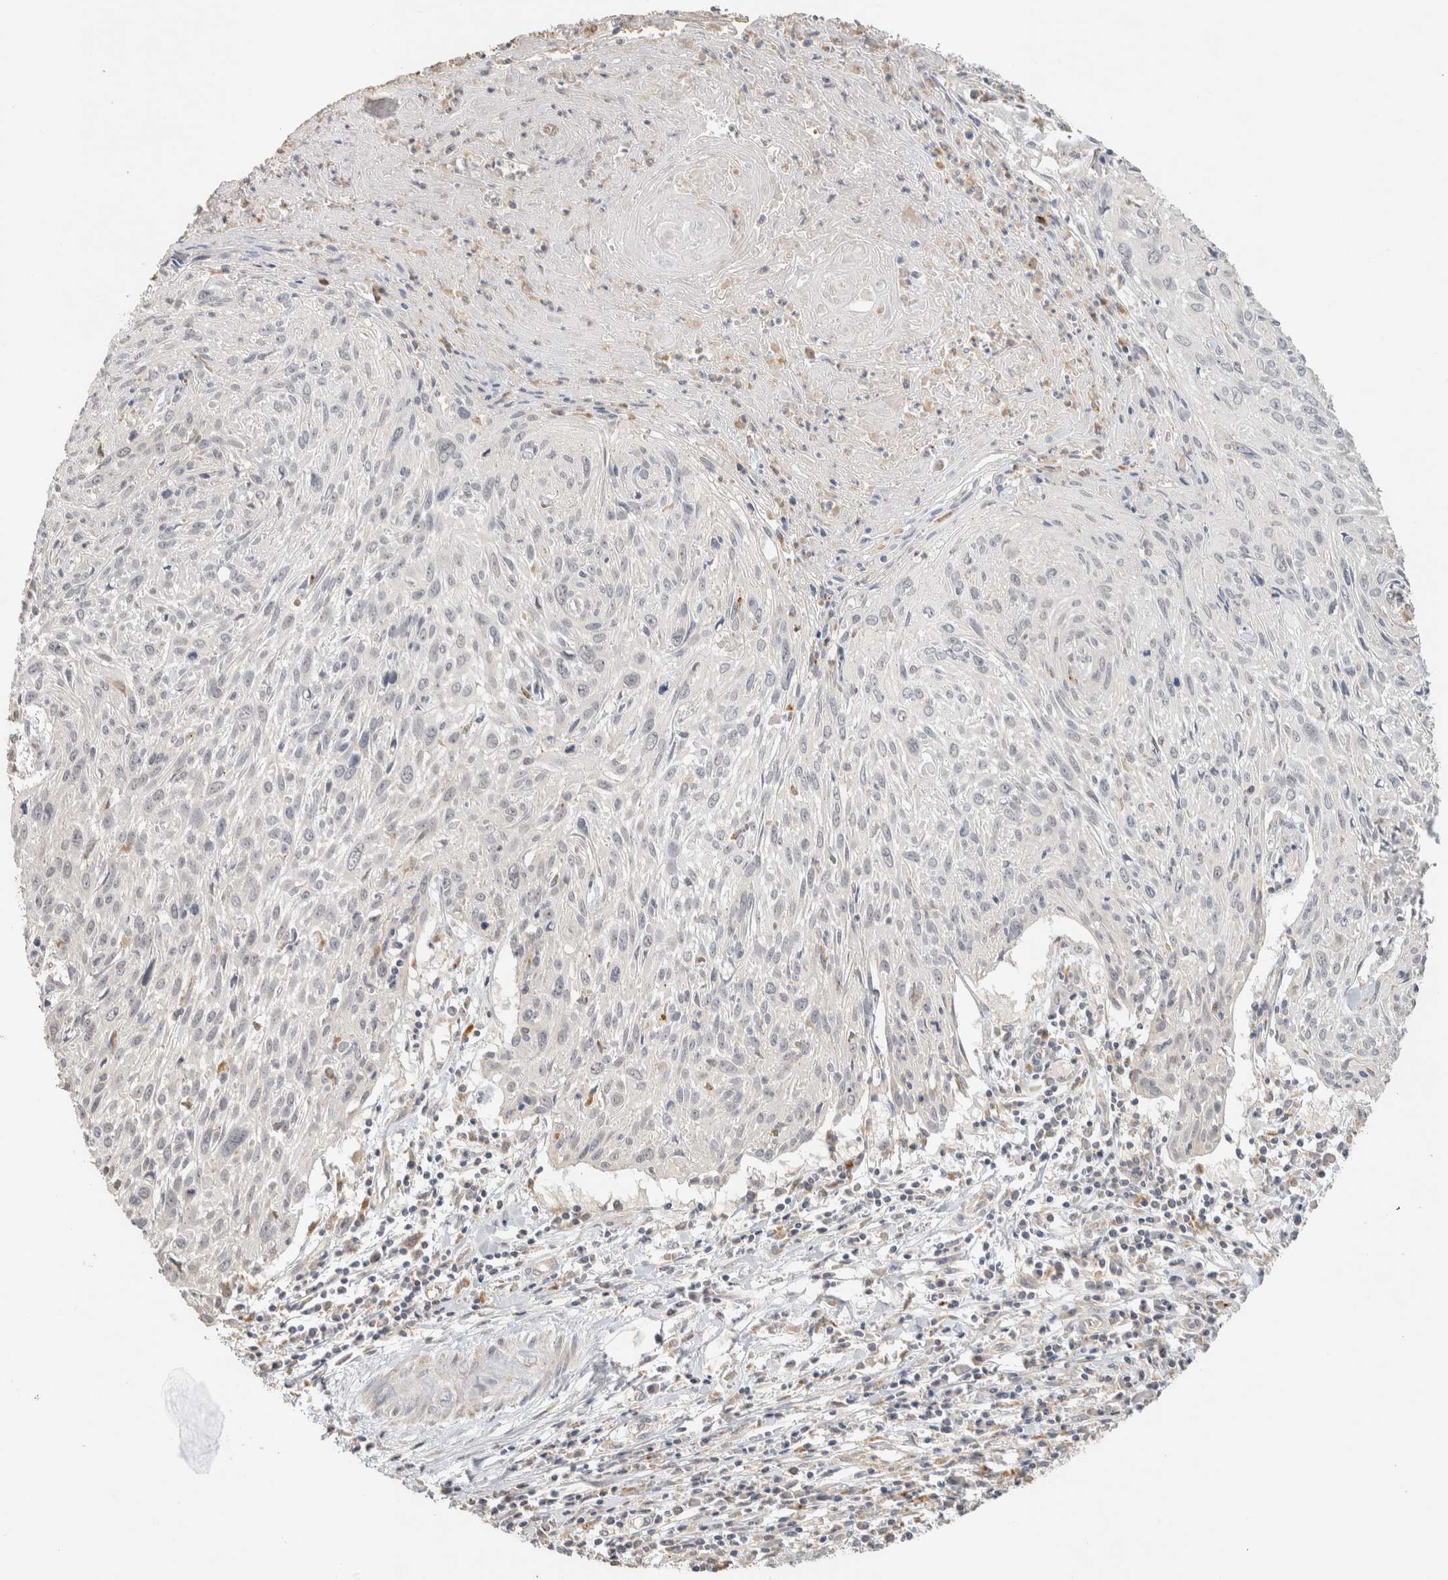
{"staining": {"intensity": "negative", "quantity": "none", "location": "none"}, "tissue": "cervical cancer", "cell_type": "Tumor cells", "image_type": "cancer", "snomed": [{"axis": "morphology", "description": "Squamous cell carcinoma, NOS"}, {"axis": "topography", "description": "Cervix"}], "caption": "A high-resolution histopathology image shows immunohistochemistry (IHC) staining of cervical cancer (squamous cell carcinoma), which exhibits no significant staining in tumor cells.", "gene": "ITPA", "patient": {"sex": "female", "age": 51}}